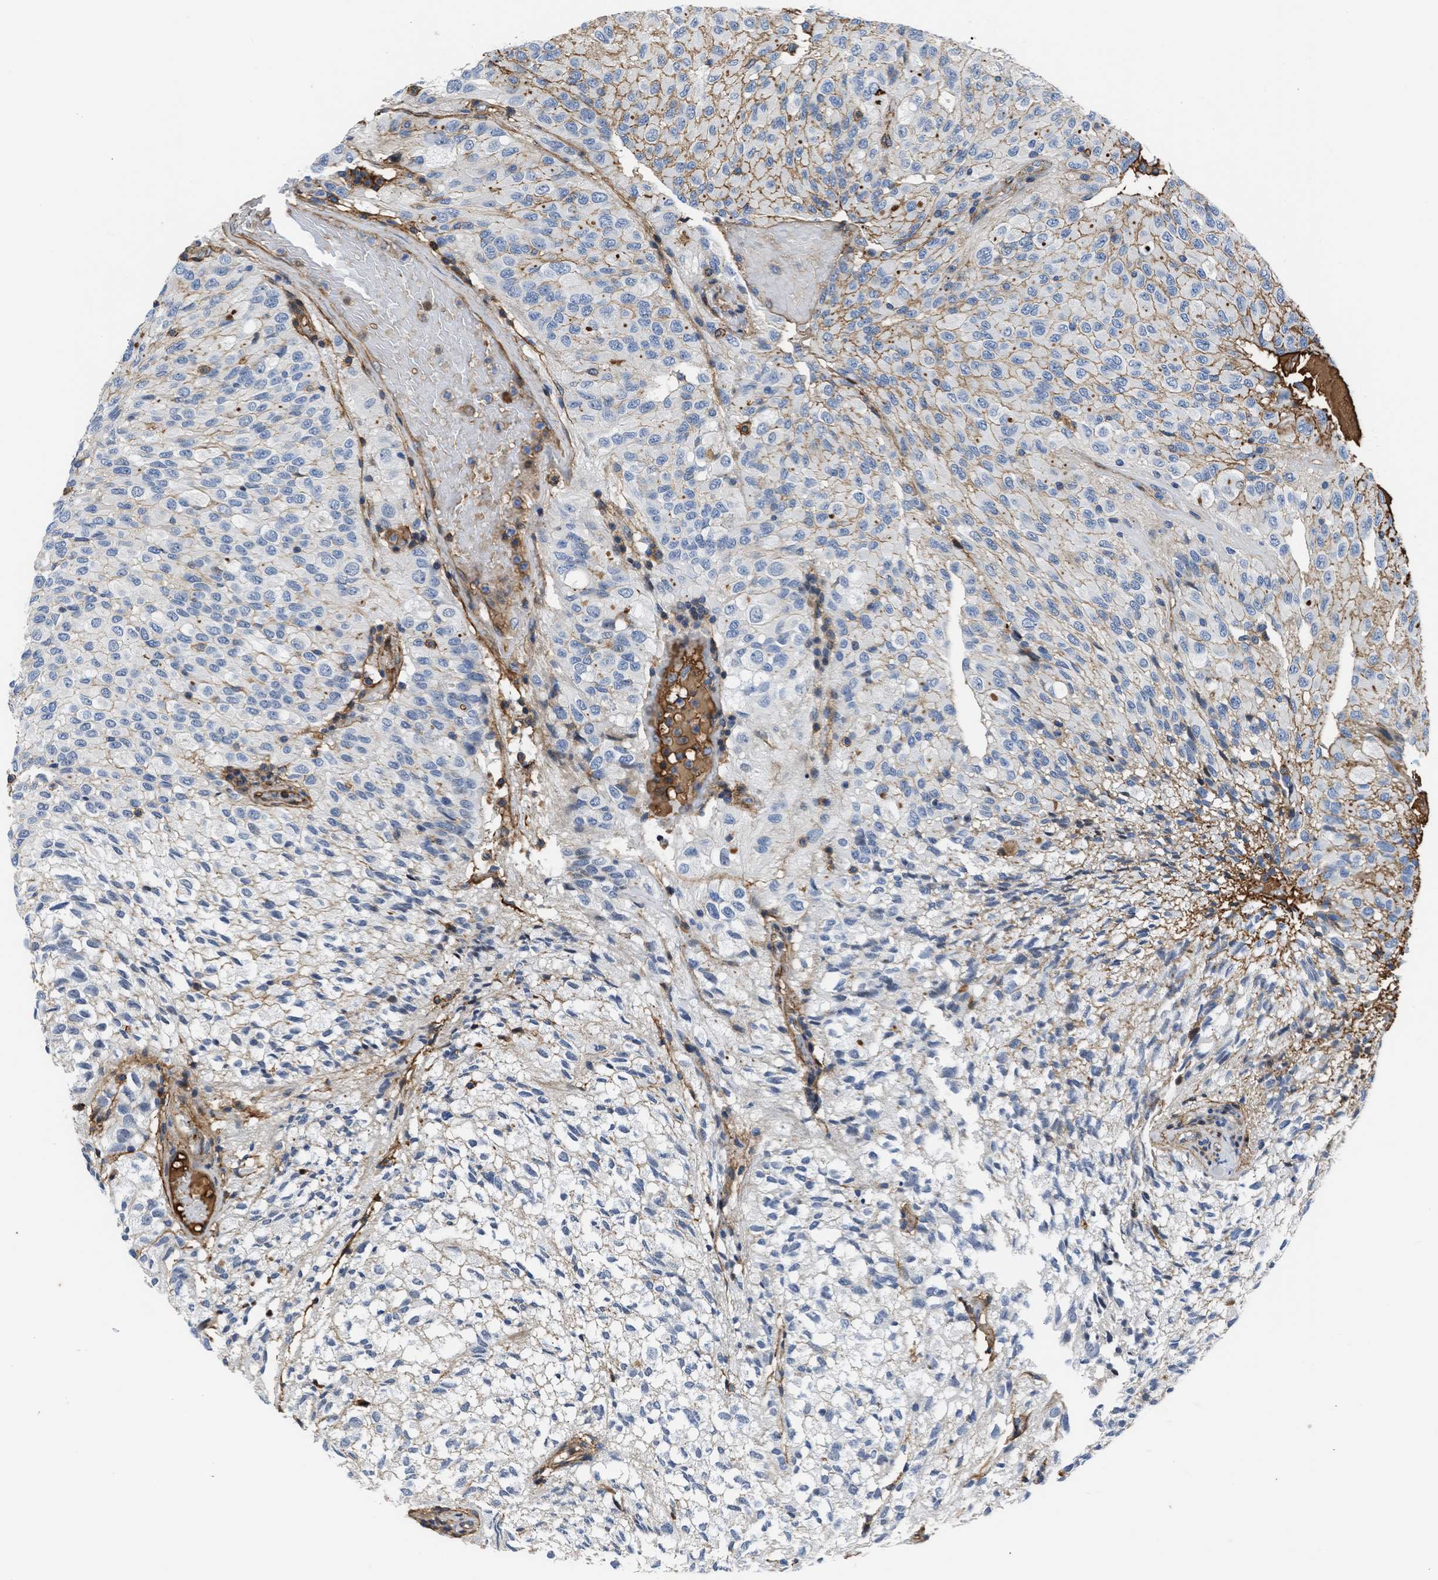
{"staining": {"intensity": "moderate", "quantity": "25%-75%", "location": "cytoplasmic/membranous"}, "tissue": "glioma", "cell_type": "Tumor cells", "image_type": "cancer", "snomed": [{"axis": "morphology", "description": "Glioma, malignant, High grade"}, {"axis": "topography", "description": "Brain"}], "caption": "Immunohistochemical staining of human glioma demonstrates medium levels of moderate cytoplasmic/membranous expression in approximately 25%-75% of tumor cells.", "gene": "MAS1L", "patient": {"sex": "male", "age": 32}}